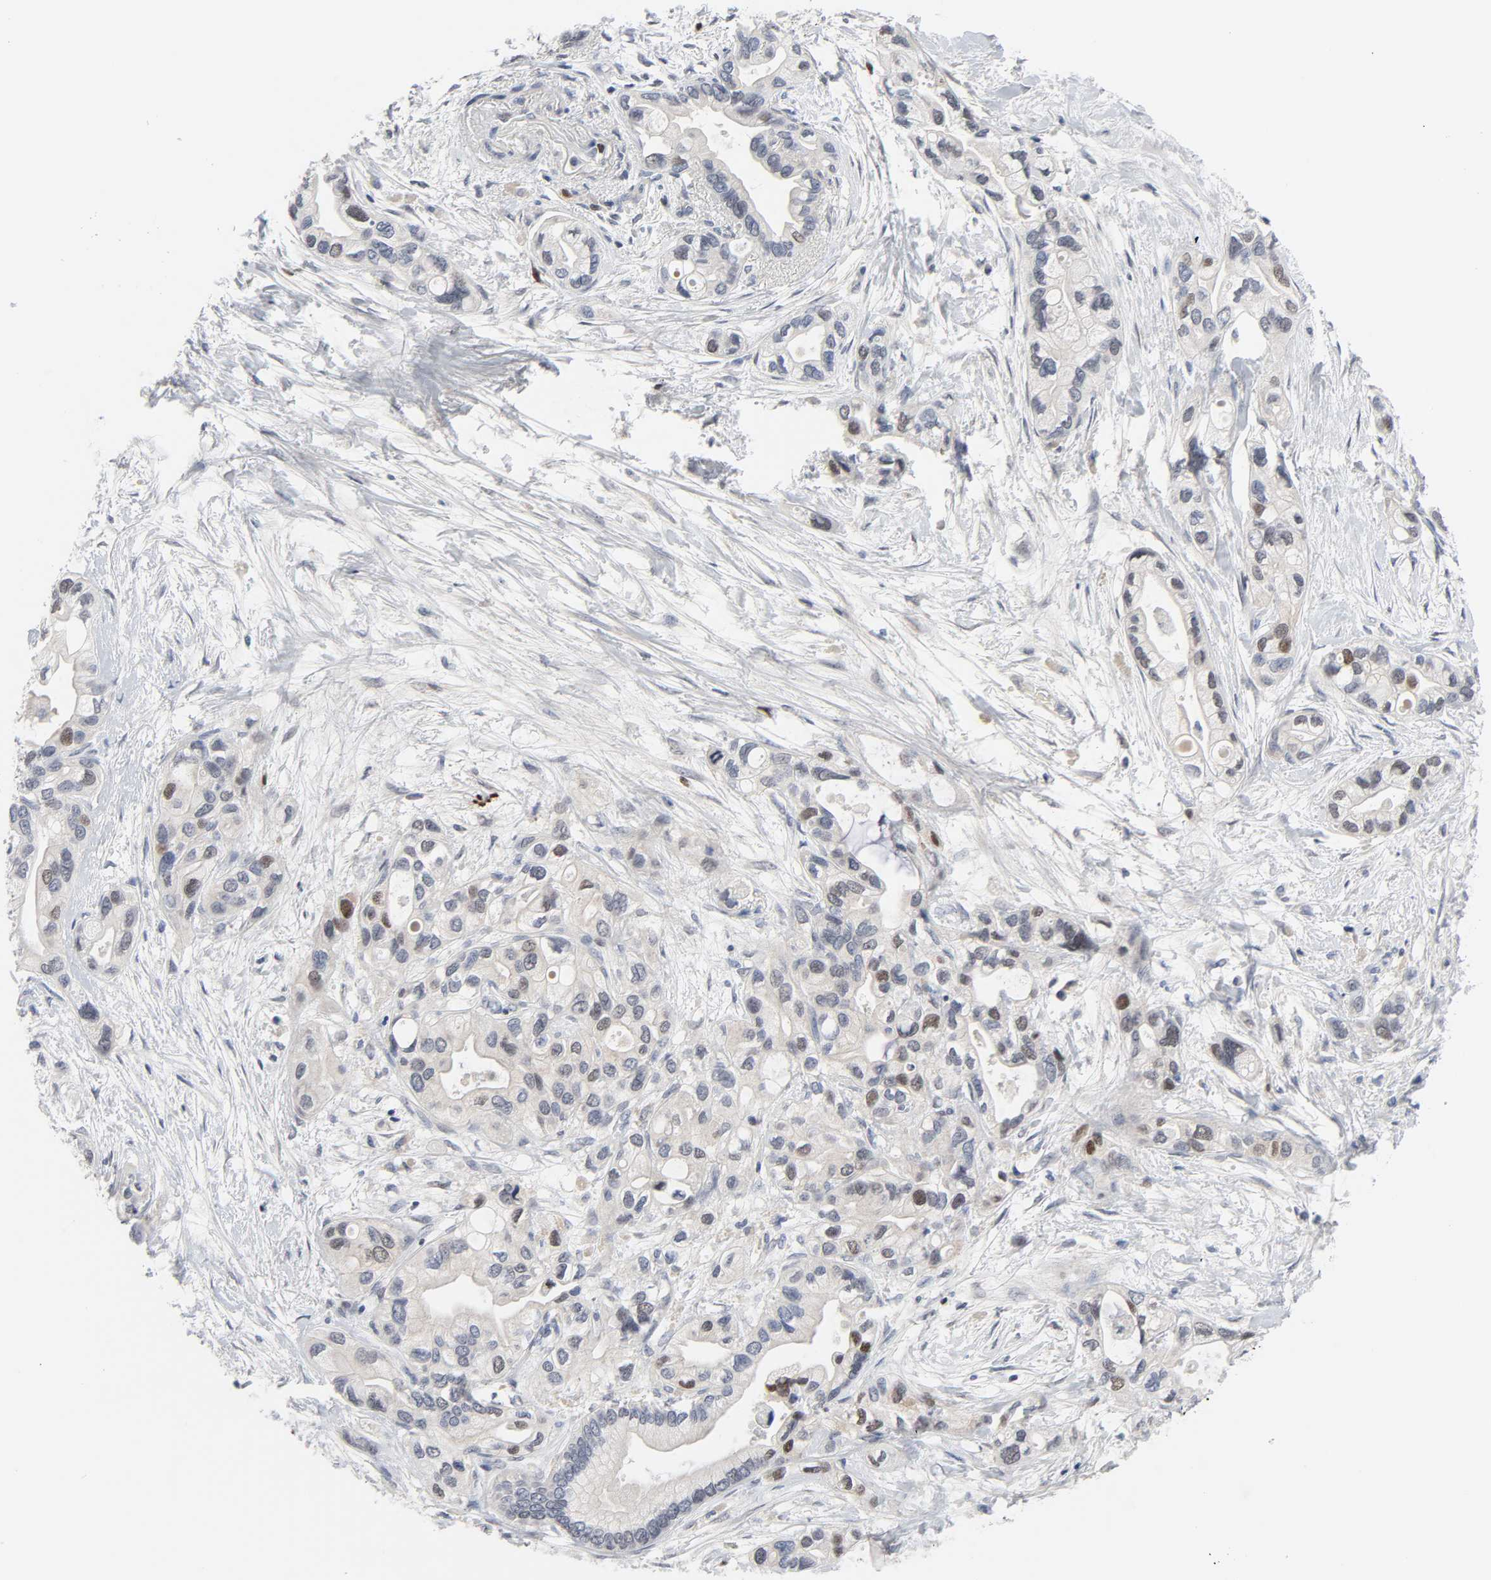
{"staining": {"intensity": "weak", "quantity": "25%-75%", "location": "nuclear"}, "tissue": "pancreatic cancer", "cell_type": "Tumor cells", "image_type": "cancer", "snomed": [{"axis": "morphology", "description": "Adenocarcinoma, NOS"}, {"axis": "topography", "description": "Pancreas"}], "caption": "Pancreatic cancer was stained to show a protein in brown. There is low levels of weak nuclear staining in approximately 25%-75% of tumor cells.", "gene": "WEE1", "patient": {"sex": "female", "age": 77}}